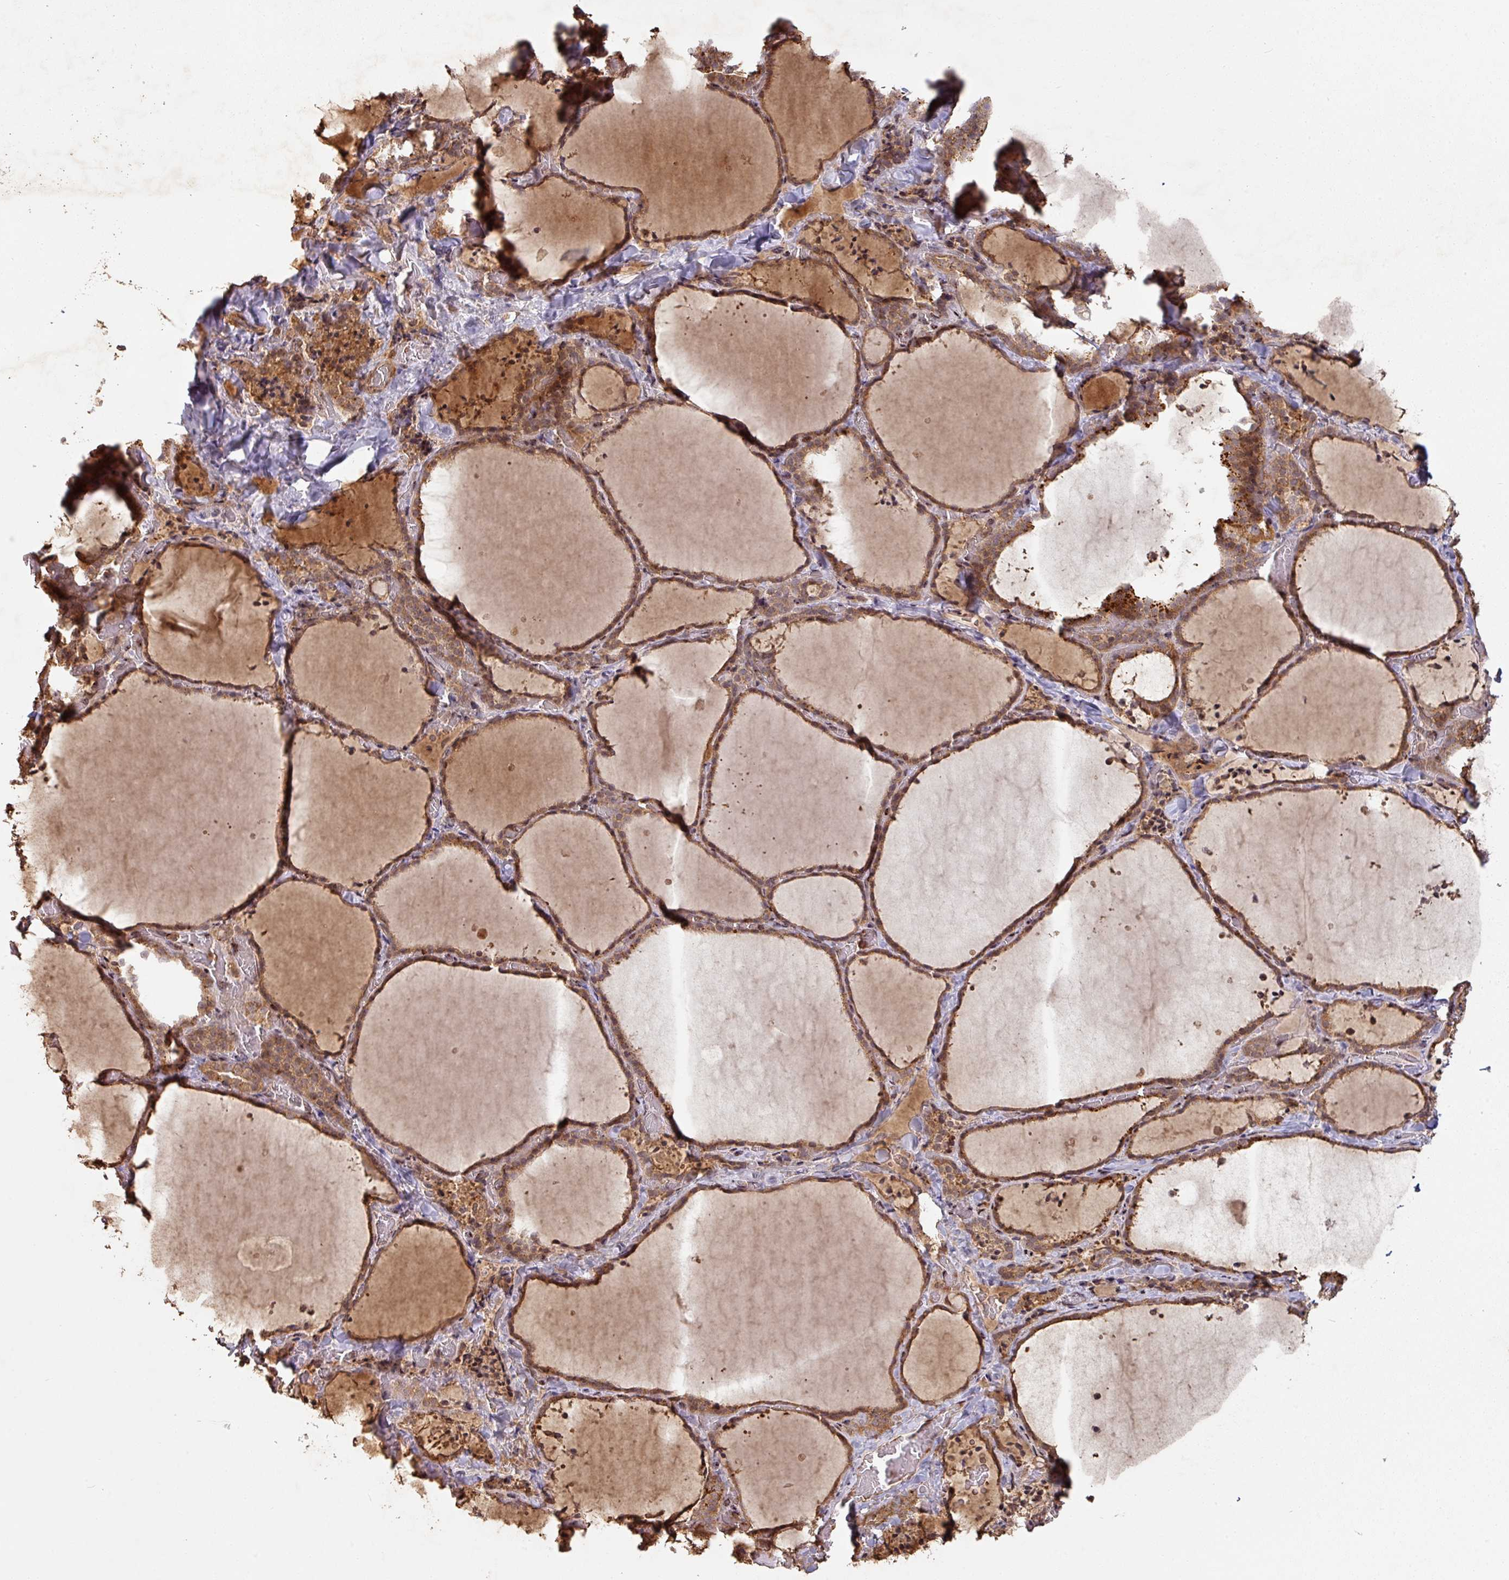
{"staining": {"intensity": "moderate", "quantity": ">75%", "location": "cytoplasmic/membranous"}, "tissue": "thyroid gland", "cell_type": "Glandular cells", "image_type": "normal", "snomed": [{"axis": "morphology", "description": "Normal tissue, NOS"}, {"axis": "topography", "description": "Thyroid gland"}], "caption": "High-power microscopy captured an immunohistochemistry (IHC) histopathology image of unremarkable thyroid gland, revealing moderate cytoplasmic/membranous staining in about >75% of glandular cells.", "gene": "ZNF322", "patient": {"sex": "female", "age": 22}}